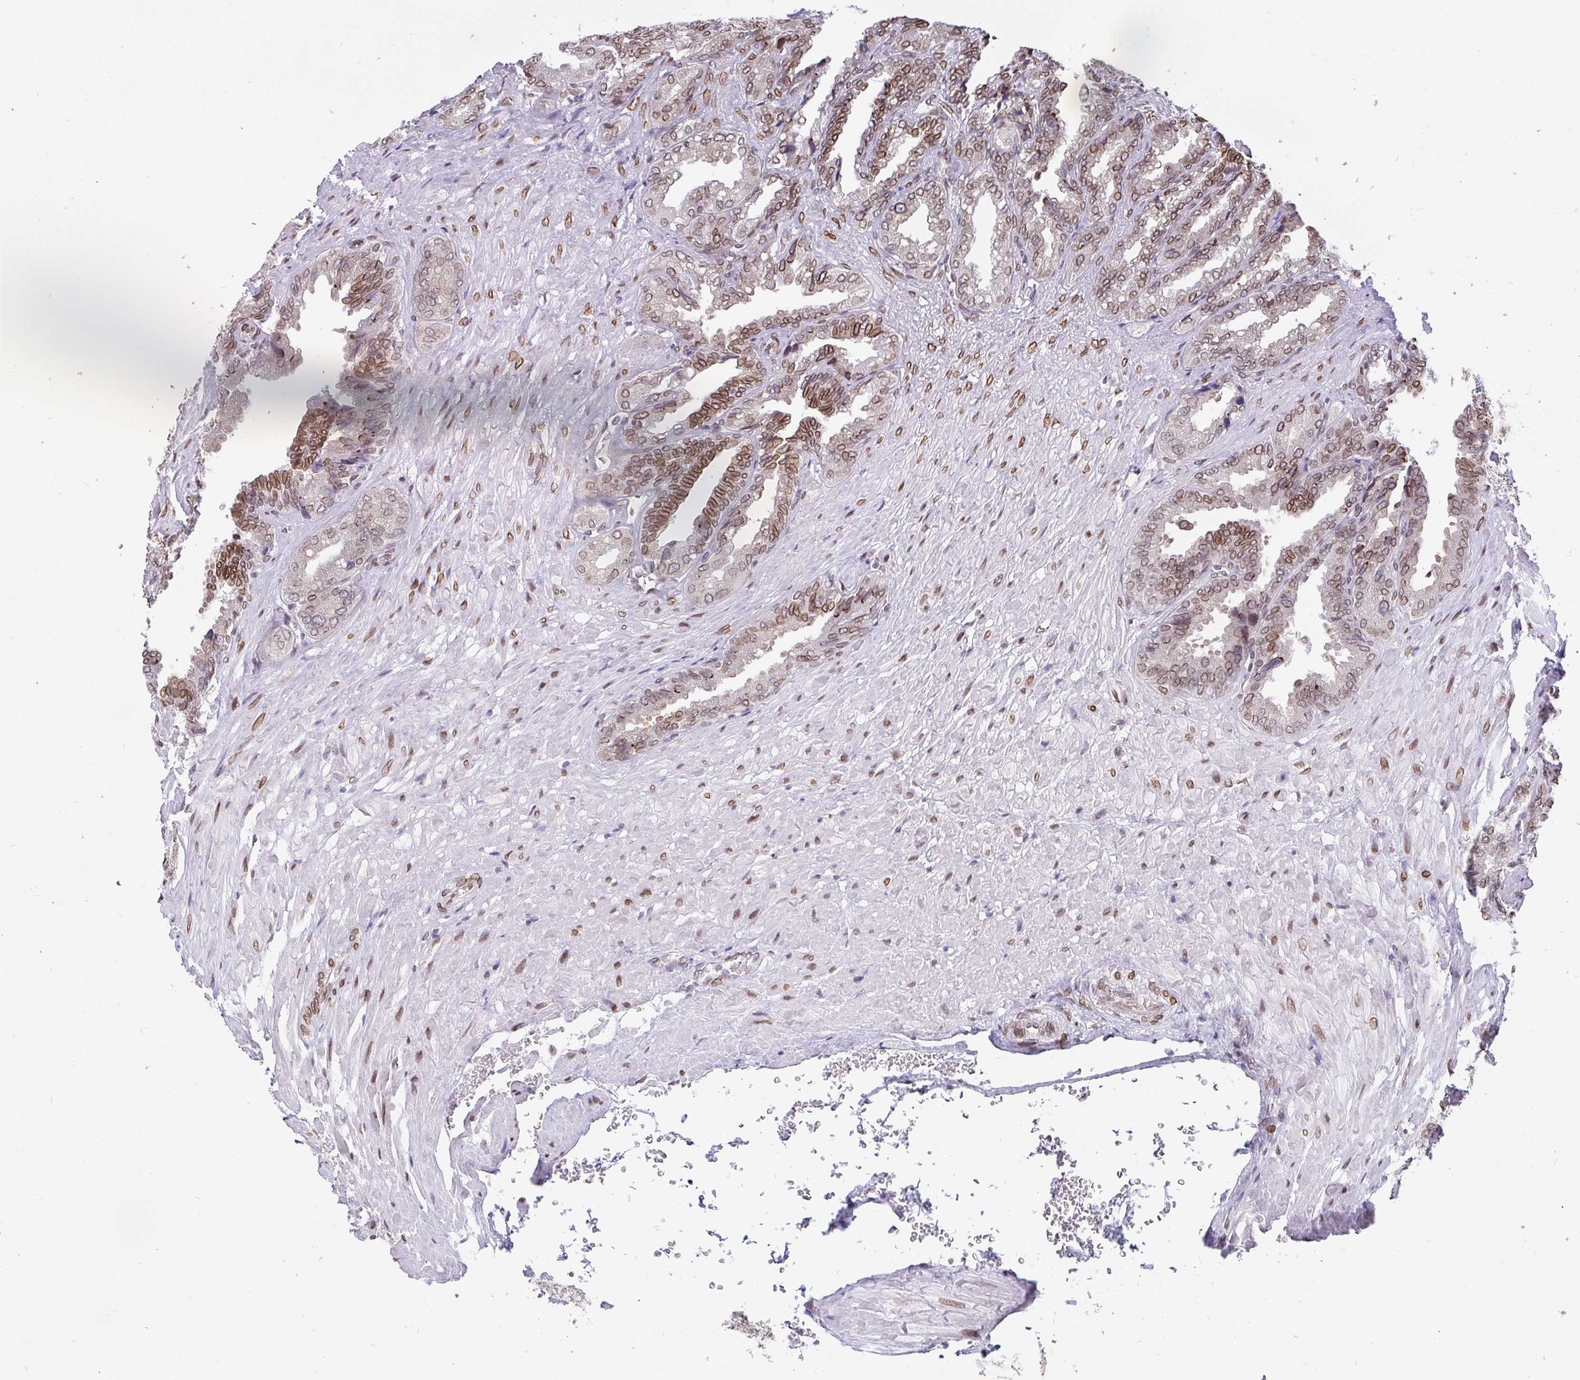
{"staining": {"intensity": "moderate", "quantity": ">75%", "location": "cytoplasmic/membranous,nuclear"}, "tissue": "seminal vesicle", "cell_type": "Glandular cells", "image_type": "normal", "snomed": [{"axis": "morphology", "description": "Normal tissue, NOS"}, {"axis": "topography", "description": "Seminal veicle"}], "caption": "A high-resolution micrograph shows immunohistochemistry (IHC) staining of normal seminal vesicle, which displays moderate cytoplasmic/membranous,nuclear staining in about >75% of glandular cells.", "gene": "EMD", "patient": {"sex": "male", "age": 68}}